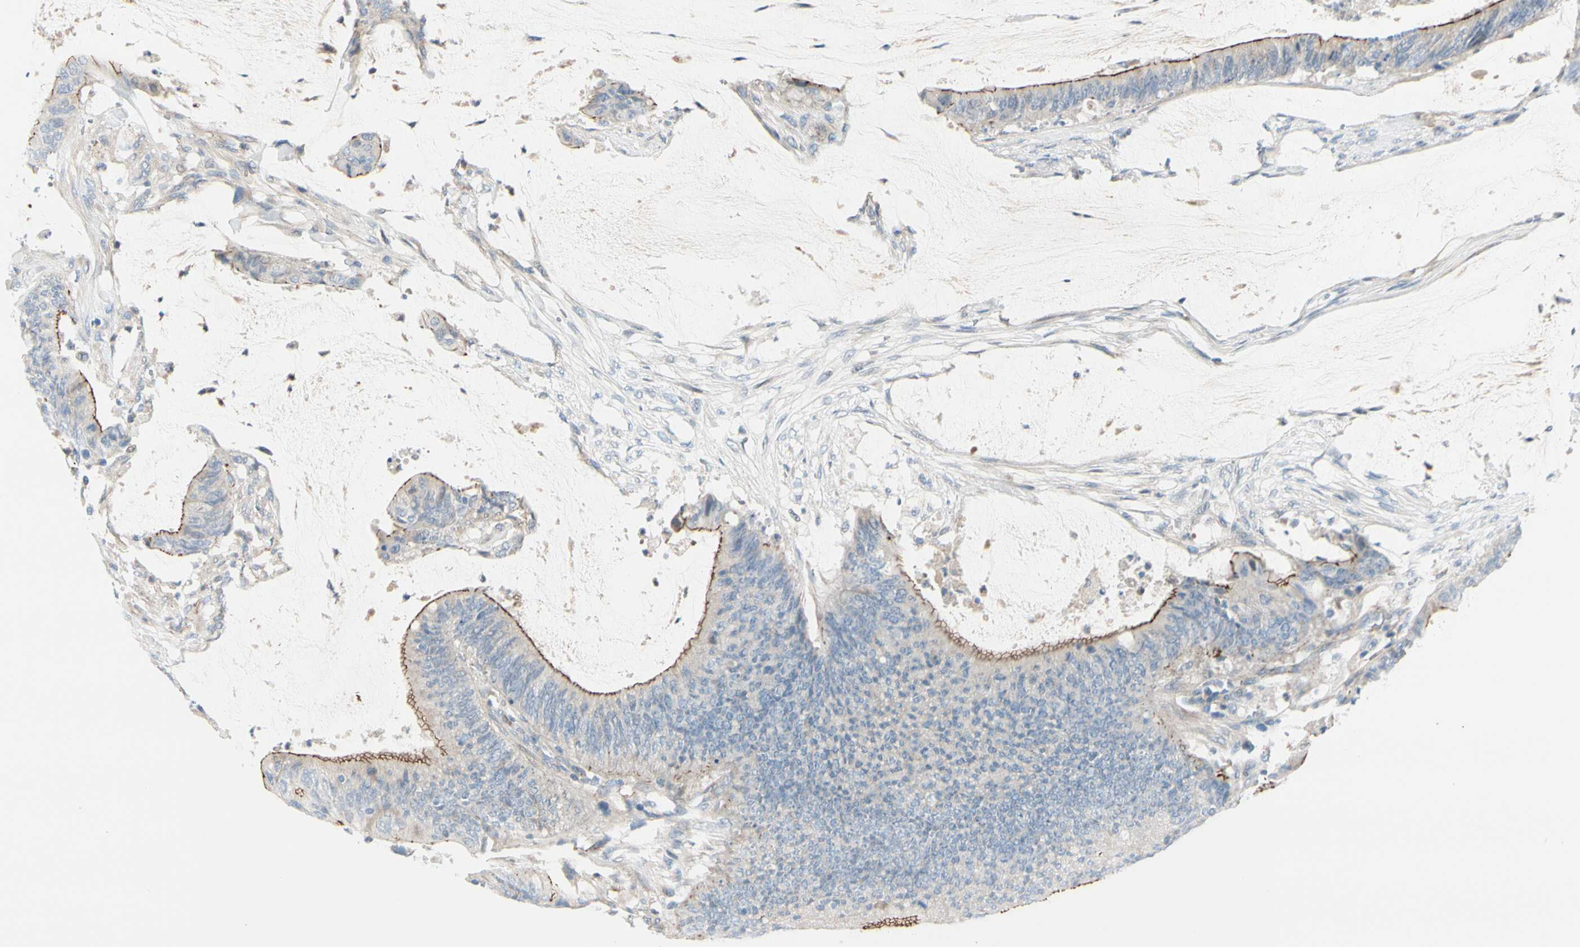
{"staining": {"intensity": "weak", "quantity": "25%-75%", "location": "cytoplasmic/membranous"}, "tissue": "colorectal cancer", "cell_type": "Tumor cells", "image_type": "cancer", "snomed": [{"axis": "morphology", "description": "Adenocarcinoma, NOS"}, {"axis": "topography", "description": "Rectum"}], "caption": "A high-resolution photomicrograph shows immunohistochemistry staining of adenocarcinoma (colorectal), which displays weak cytoplasmic/membranous staining in approximately 25%-75% of tumor cells.", "gene": "TJP1", "patient": {"sex": "female", "age": 66}}